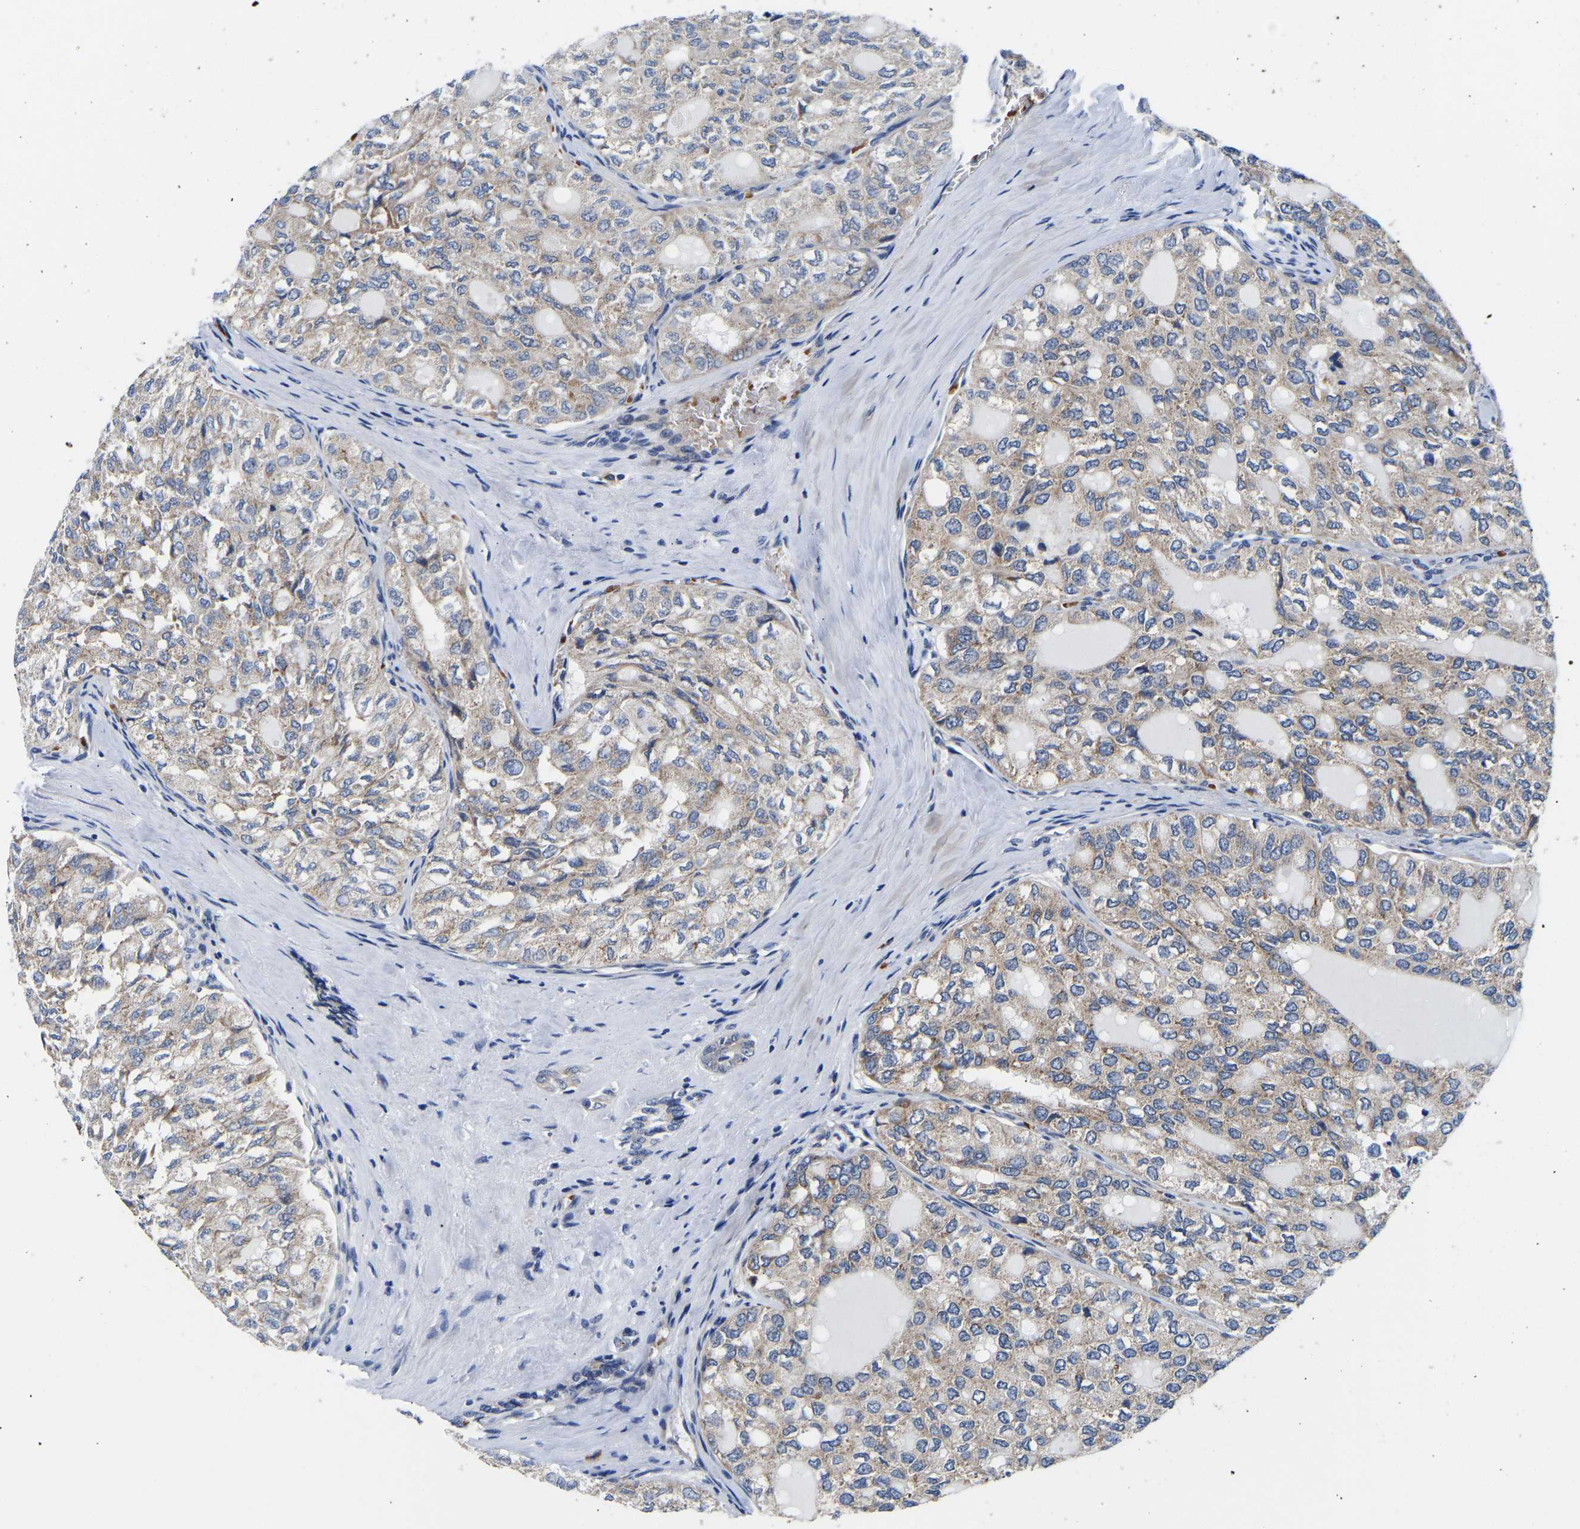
{"staining": {"intensity": "weak", "quantity": "25%-75%", "location": "cytoplasmic/membranous"}, "tissue": "thyroid cancer", "cell_type": "Tumor cells", "image_type": "cancer", "snomed": [{"axis": "morphology", "description": "Follicular adenoma carcinoma, NOS"}, {"axis": "topography", "description": "Thyroid gland"}], "caption": "Weak cytoplasmic/membranous positivity for a protein is appreciated in approximately 25%-75% of tumor cells of thyroid follicular adenoma carcinoma using IHC.", "gene": "RINT1", "patient": {"sex": "male", "age": 75}}